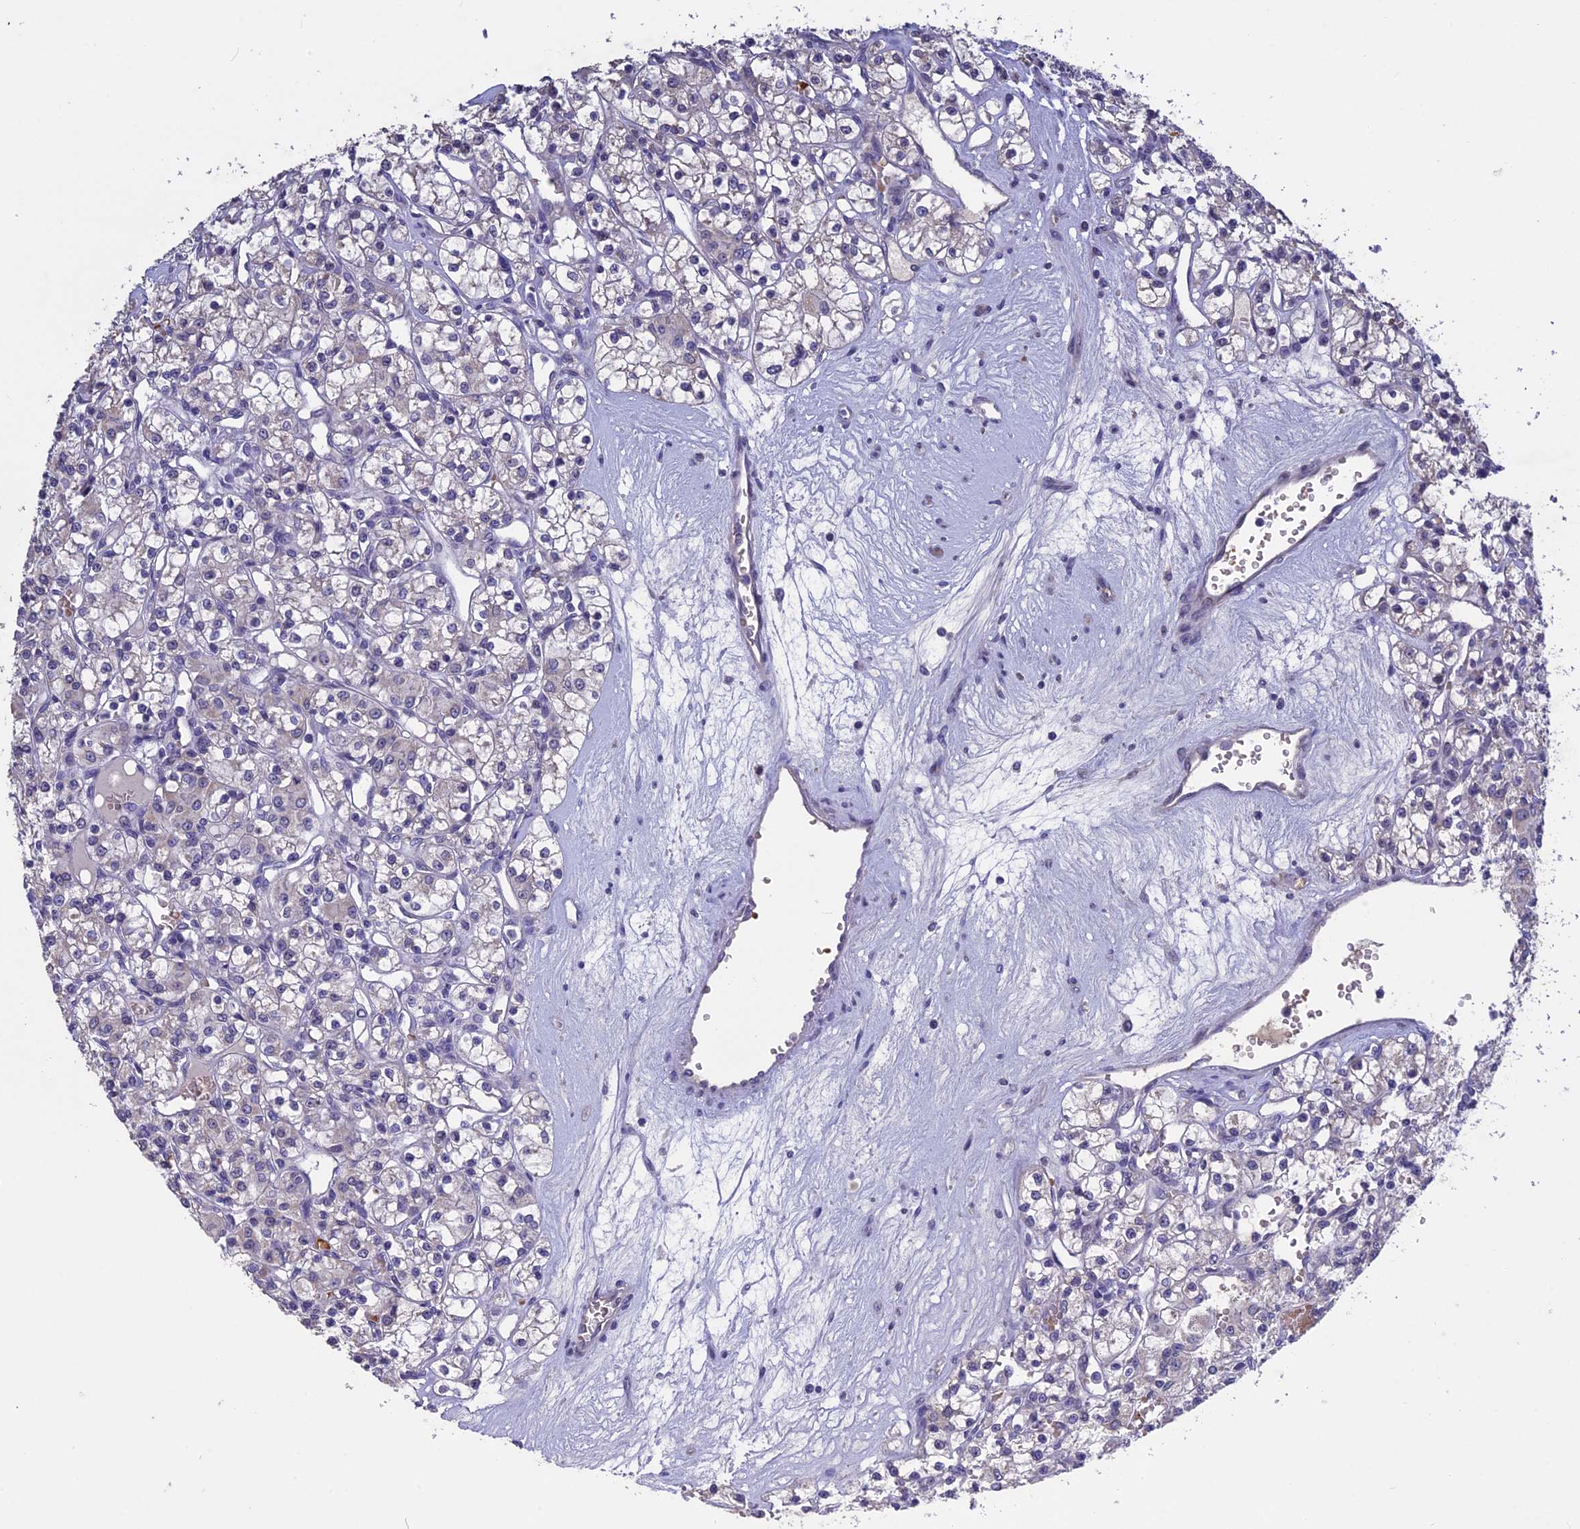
{"staining": {"intensity": "negative", "quantity": "none", "location": "none"}, "tissue": "renal cancer", "cell_type": "Tumor cells", "image_type": "cancer", "snomed": [{"axis": "morphology", "description": "Adenocarcinoma, NOS"}, {"axis": "topography", "description": "Kidney"}], "caption": "High power microscopy histopathology image of an IHC image of adenocarcinoma (renal), revealing no significant expression in tumor cells.", "gene": "KNOP1", "patient": {"sex": "female", "age": 59}}